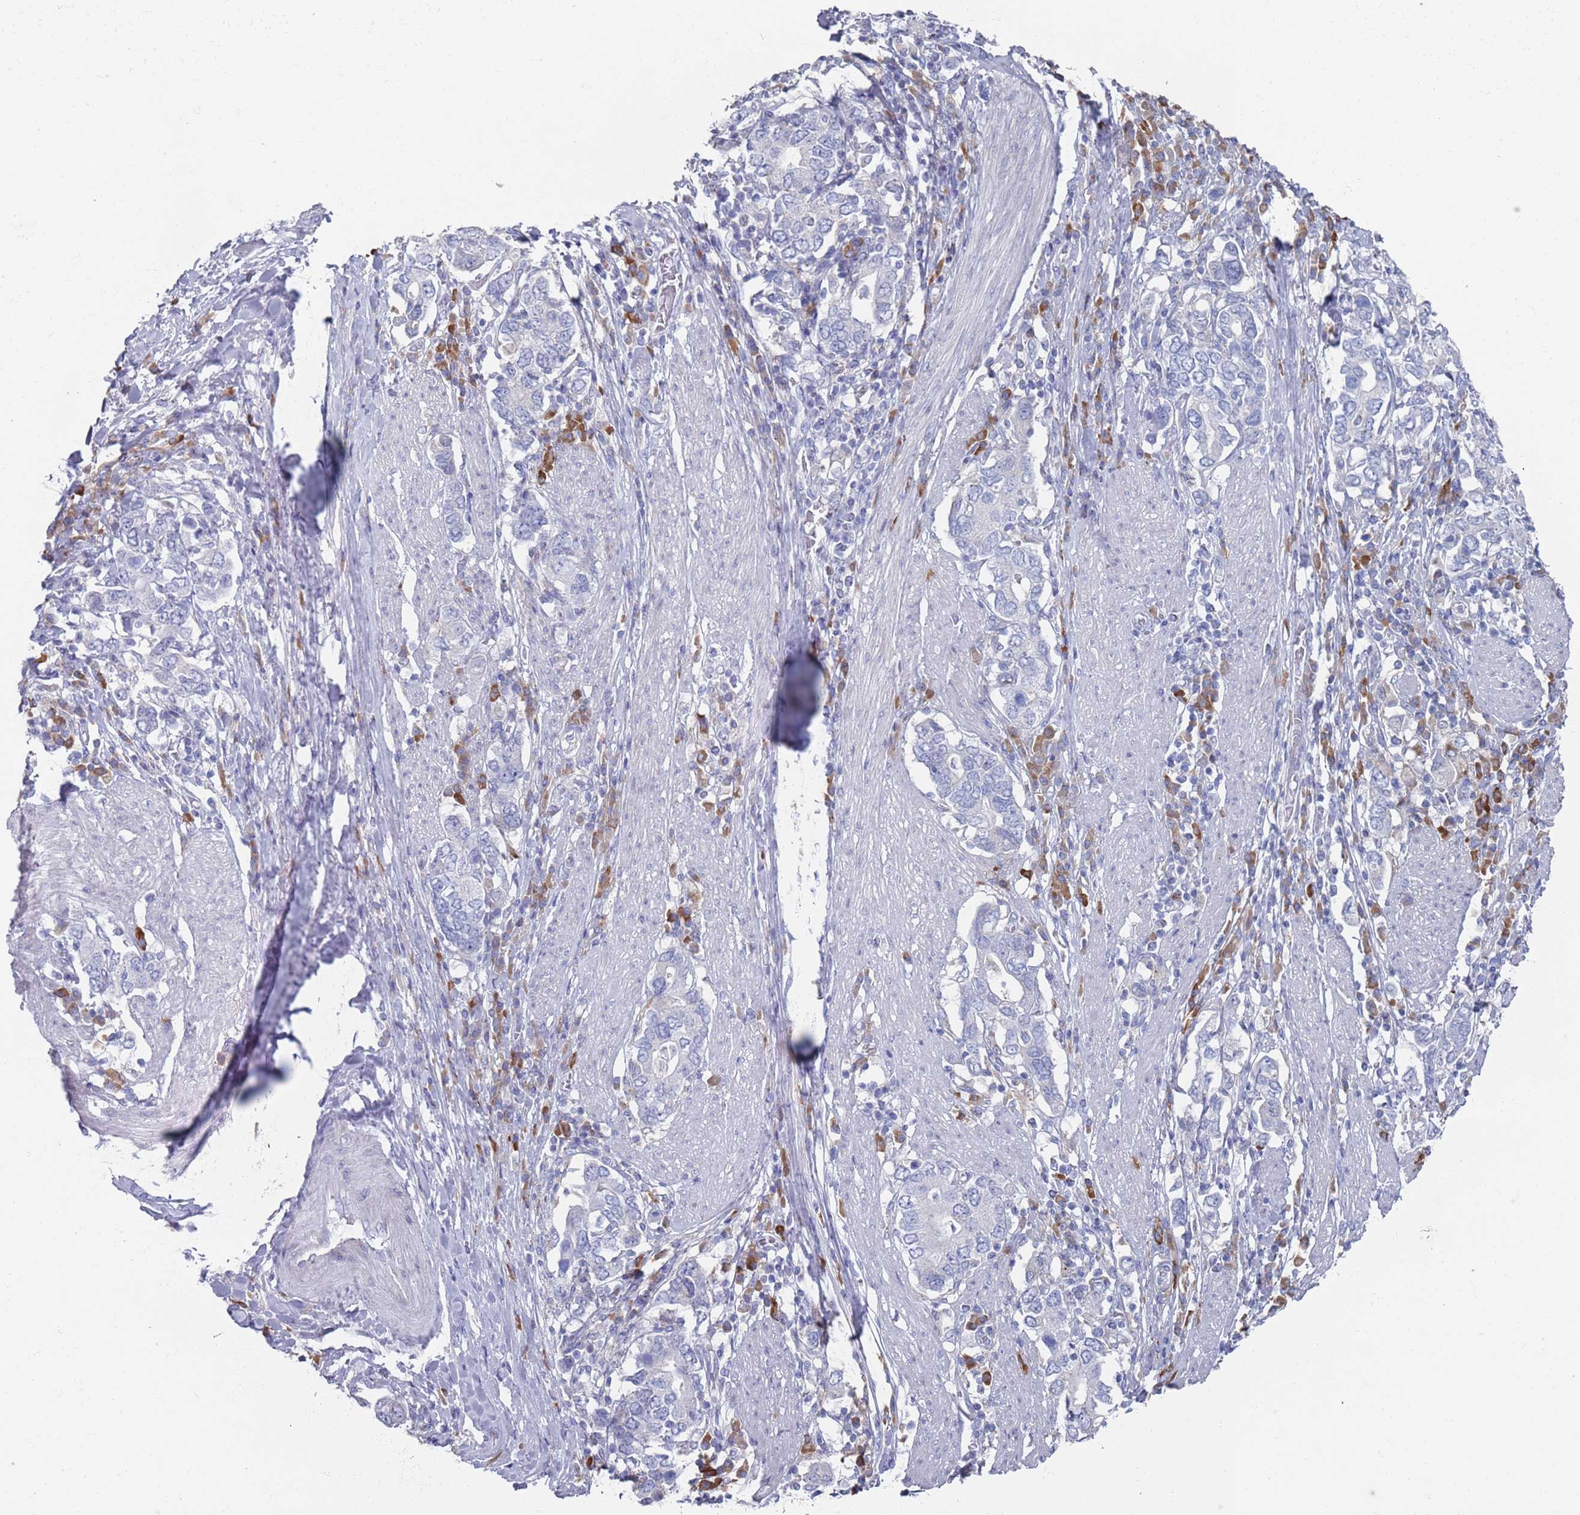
{"staining": {"intensity": "negative", "quantity": "none", "location": "none"}, "tissue": "stomach cancer", "cell_type": "Tumor cells", "image_type": "cancer", "snomed": [{"axis": "morphology", "description": "Adenocarcinoma, NOS"}, {"axis": "topography", "description": "Stomach, upper"}, {"axis": "topography", "description": "Stomach"}], "caption": "Tumor cells are negative for protein expression in human adenocarcinoma (stomach). (DAB (3,3'-diaminobenzidine) IHC with hematoxylin counter stain).", "gene": "MAT1A", "patient": {"sex": "male", "age": 62}}